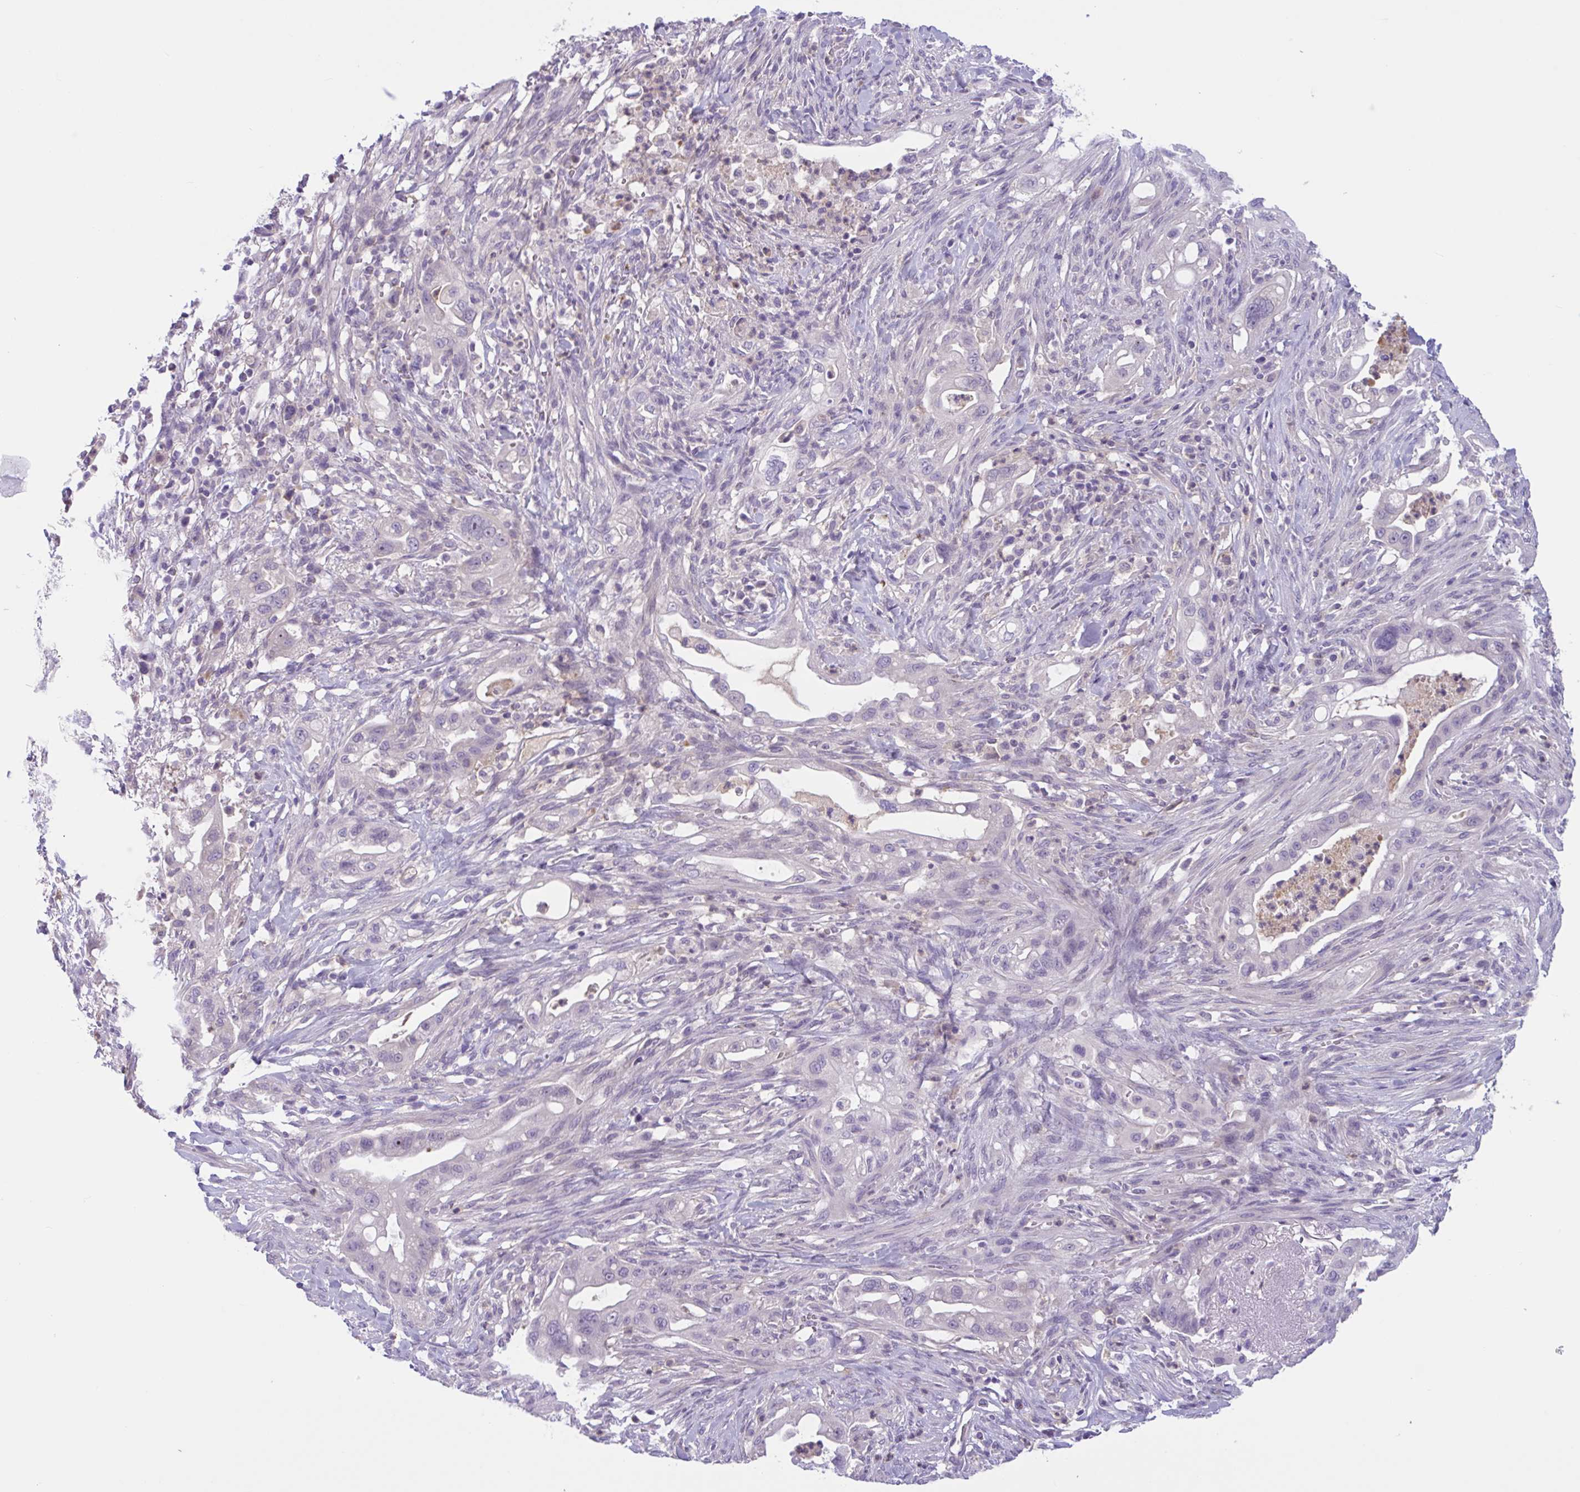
{"staining": {"intensity": "negative", "quantity": "none", "location": "none"}, "tissue": "pancreatic cancer", "cell_type": "Tumor cells", "image_type": "cancer", "snomed": [{"axis": "morphology", "description": "Adenocarcinoma, NOS"}, {"axis": "topography", "description": "Pancreas"}], "caption": "A micrograph of human pancreatic cancer is negative for staining in tumor cells. (DAB IHC with hematoxylin counter stain).", "gene": "WNT9B", "patient": {"sex": "male", "age": 44}}